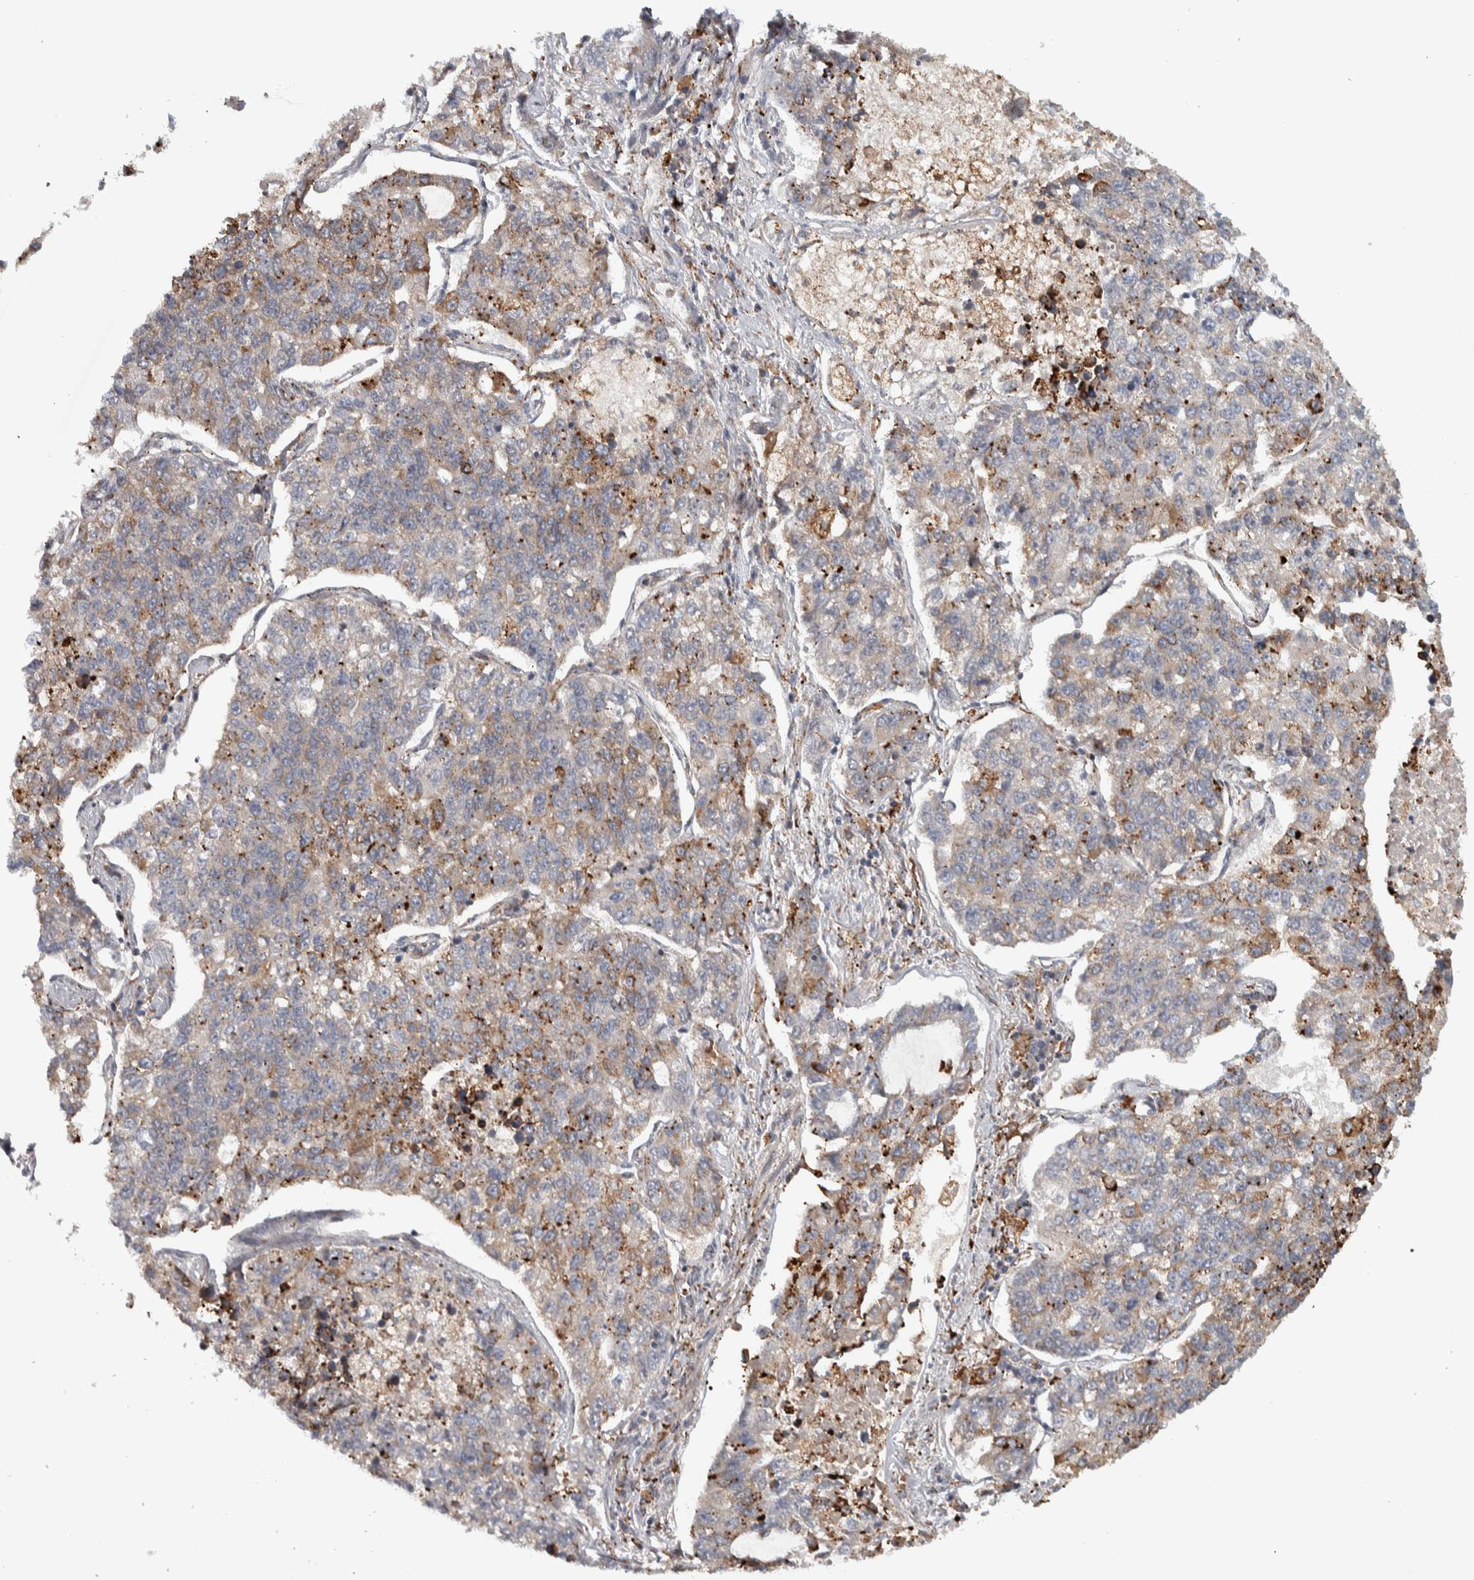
{"staining": {"intensity": "weak", "quantity": ">75%", "location": "cytoplasmic/membranous"}, "tissue": "lung cancer", "cell_type": "Tumor cells", "image_type": "cancer", "snomed": [{"axis": "morphology", "description": "Adenocarcinoma, NOS"}, {"axis": "topography", "description": "Lung"}], "caption": "Weak cytoplasmic/membranous expression is appreciated in about >75% of tumor cells in adenocarcinoma (lung).", "gene": "ADPRM", "patient": {"sex": "male", "age": 49}}